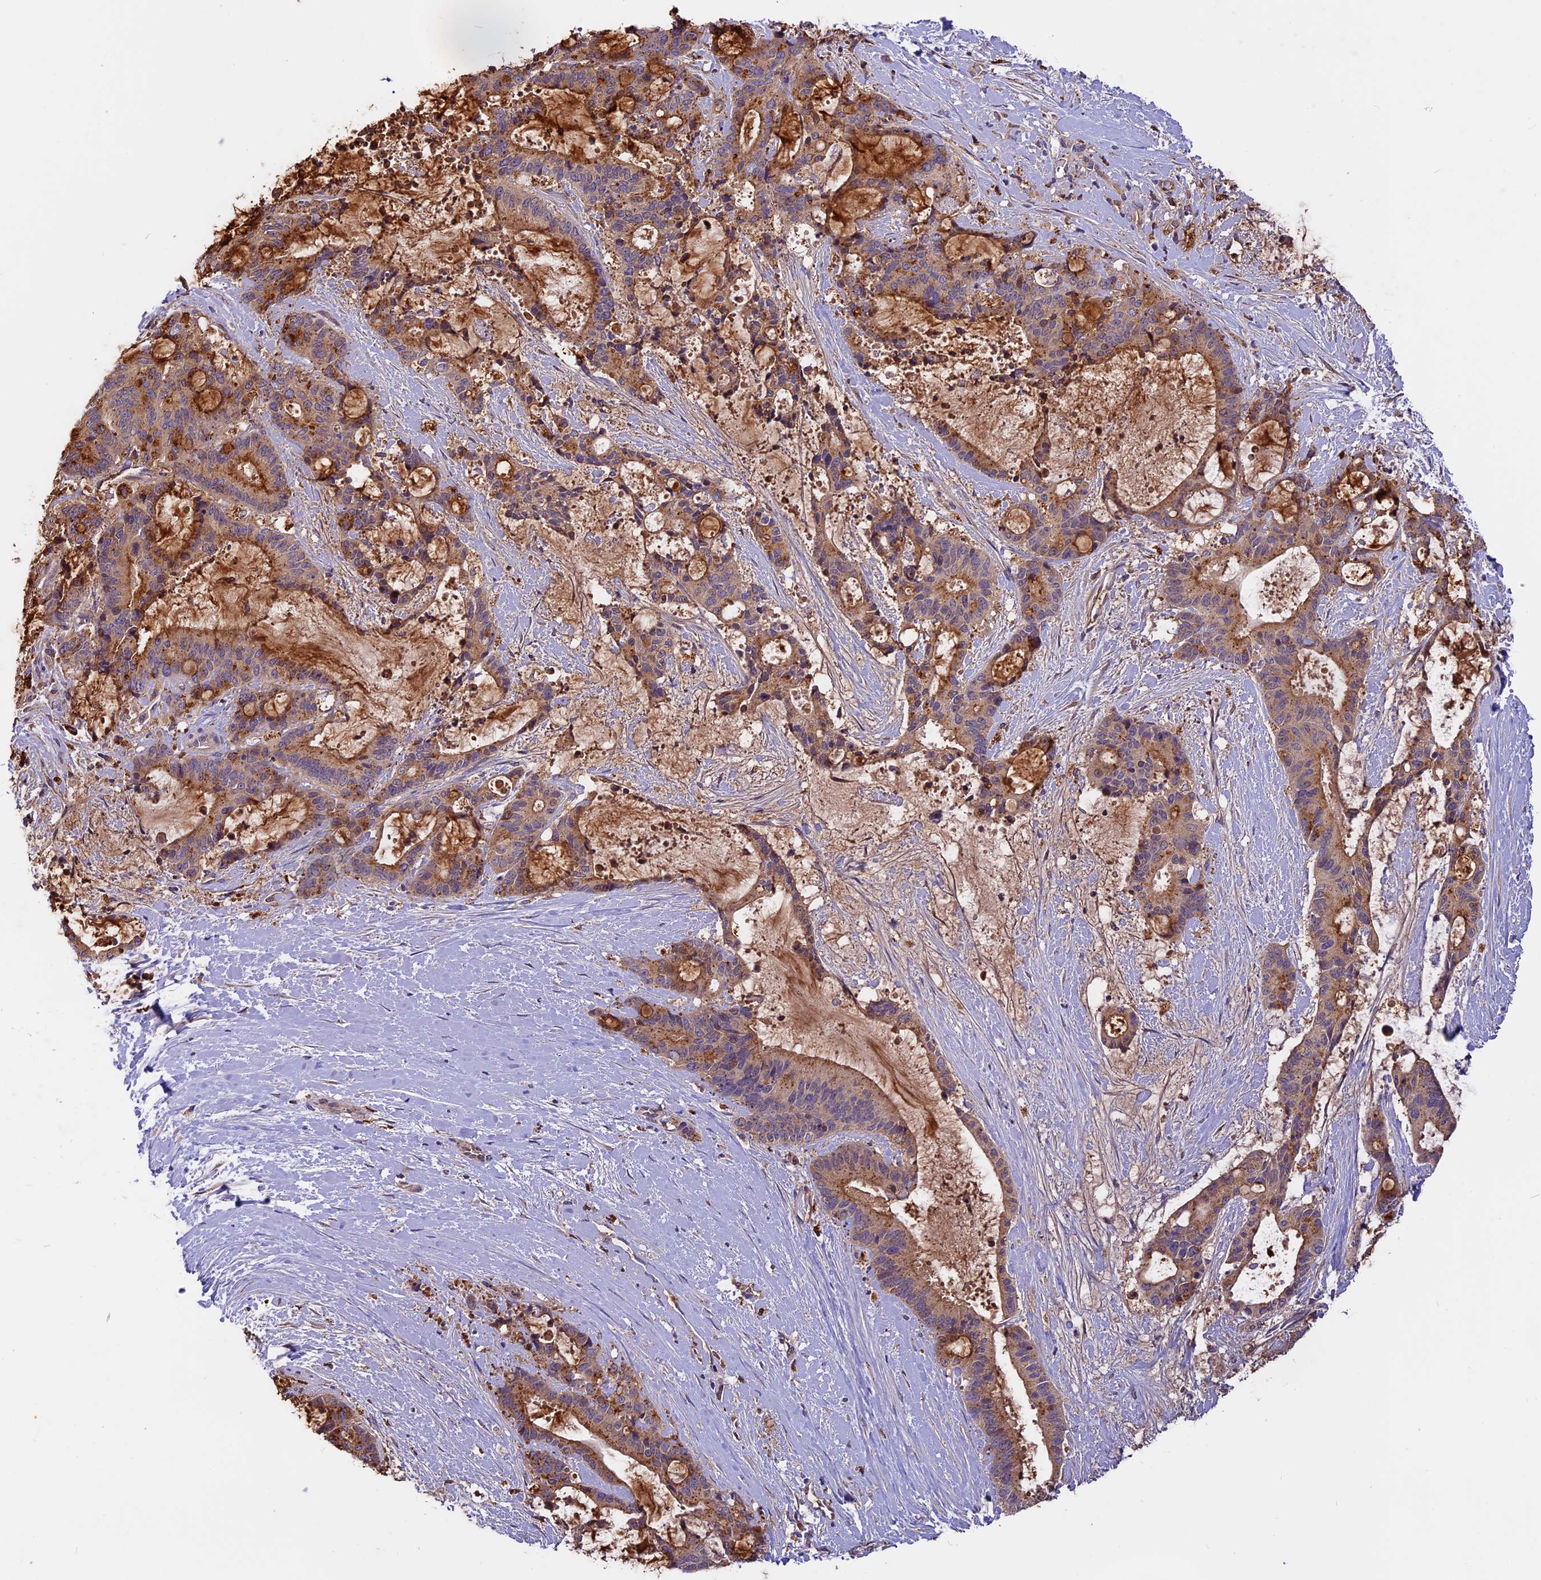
{"staining": {"intensity": "moderate", "quantity": ">75%", "location": "cytoplasmic/membranous"}, "tissue": "liver cancer", "cell_type": "Tumor cells", "image_type": "cancer", "snomed": [{"axis": "morphology", "description": "Normal tissue, NOS"}, {"axis": "morphology", "description": "Cholangiocarcinoma"}, {"axis": "topography", "description": "Liver"}, {"axis": "topography", "description": "Peripheral nerve tissue"}], "caption": "Immunohistochemistry of liver cancer (cholangiocarcinoma) exhibits medium levels of moderate cytoplasmic/membranous expression in about >75% of tumor cells.", "gene": "COPE", "patient": {"sex": "female", "age": 73}}